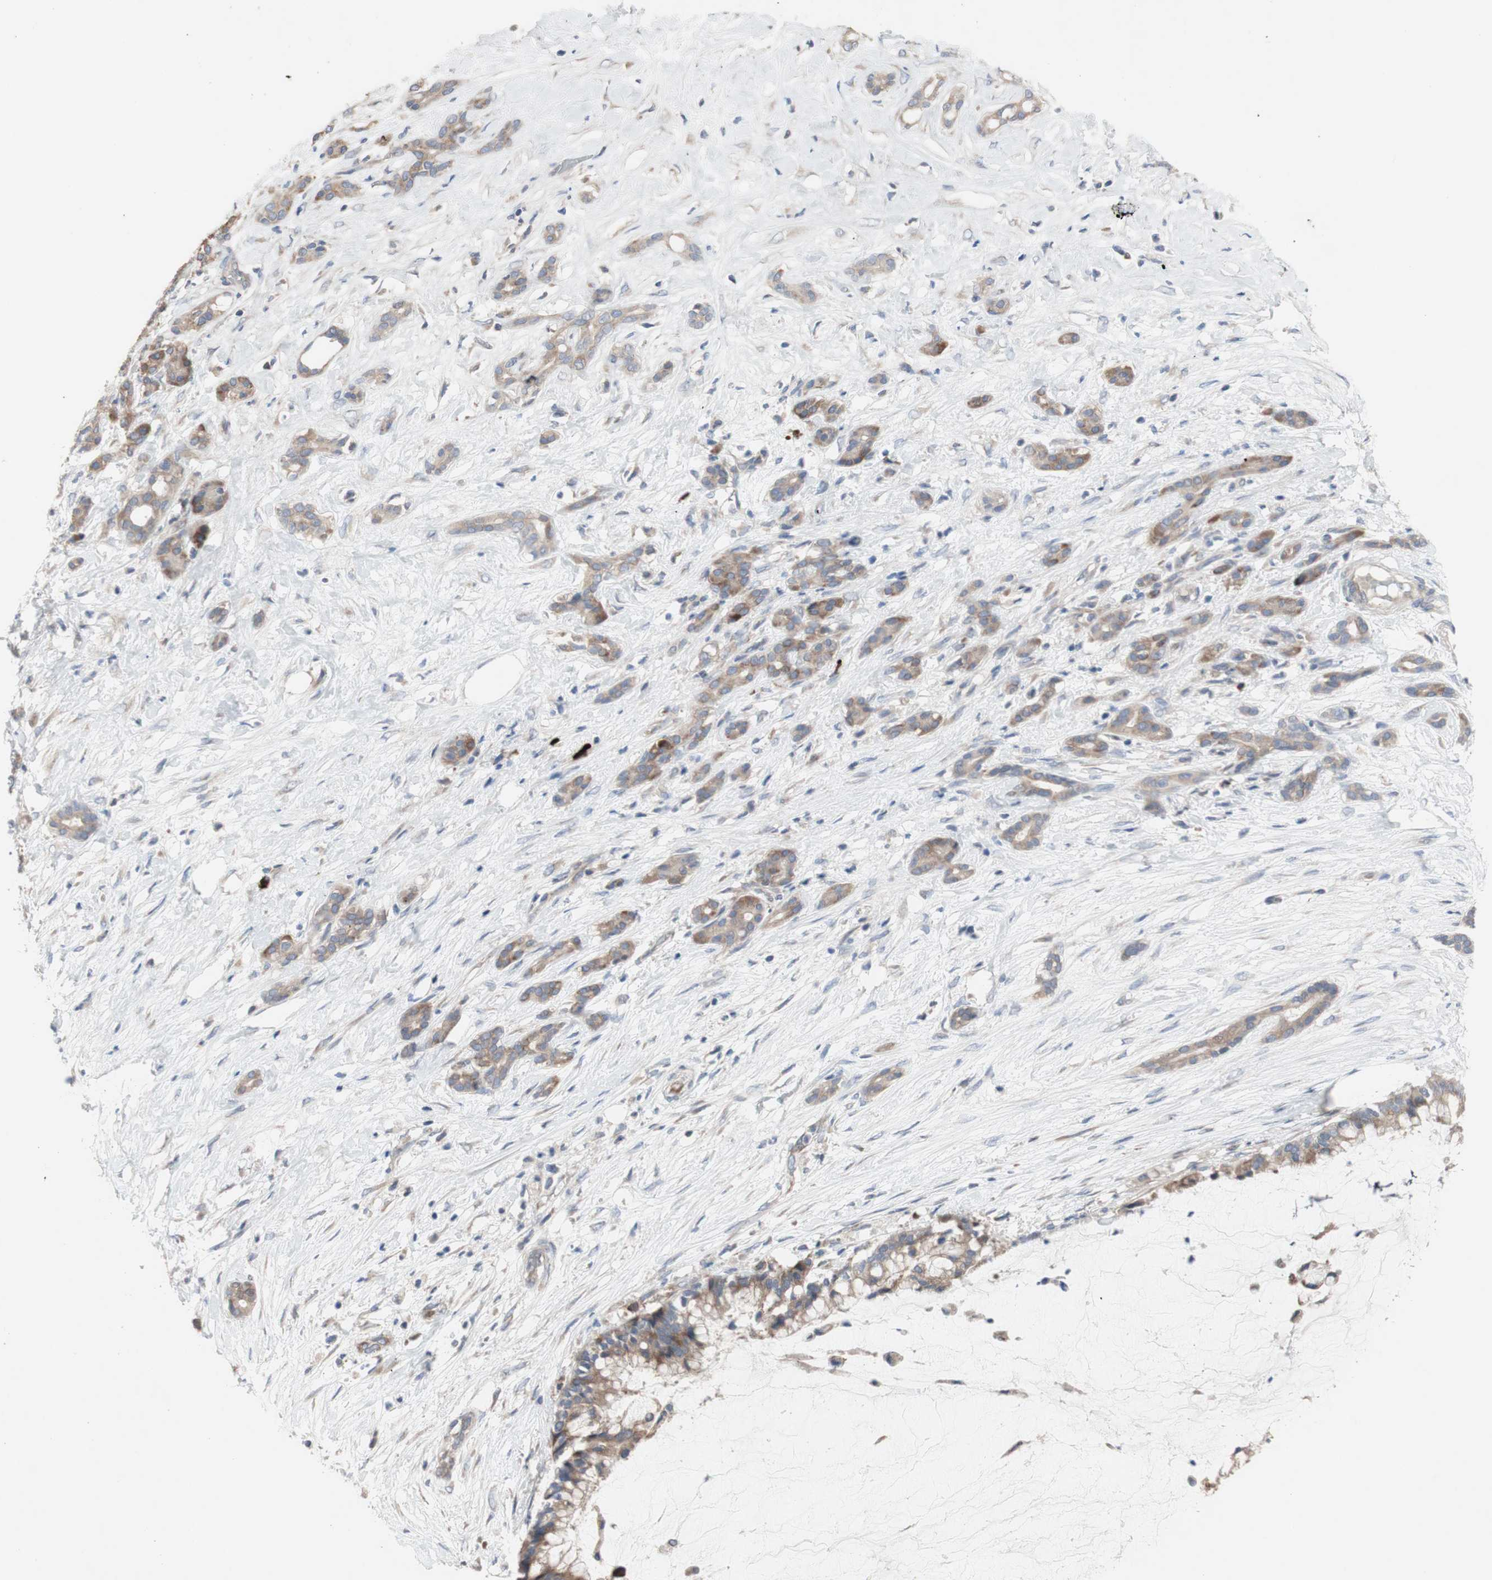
{"staining": {"intensity": "moderate", "quantity": ">75%", "location": "cytoplasmic/membranous"}, "tissue": "pancreatic cancer", "cell_type": "Tumor cells", "image_type": "cancer", "snomed": [{"axis": "morphology", "description": "Adenocarcinoma, NOS"}, {"axis": "topography", "description": "Pancreas"}], "caption": "Protein expression analysis of human pancreatic cancer (adenocarcinoma) reveals moderate cytoplasmic/membranous expression in about >75% of tumor cells.", "gene": "TTC14", "patient": {"sex": "male", "age": 41}}